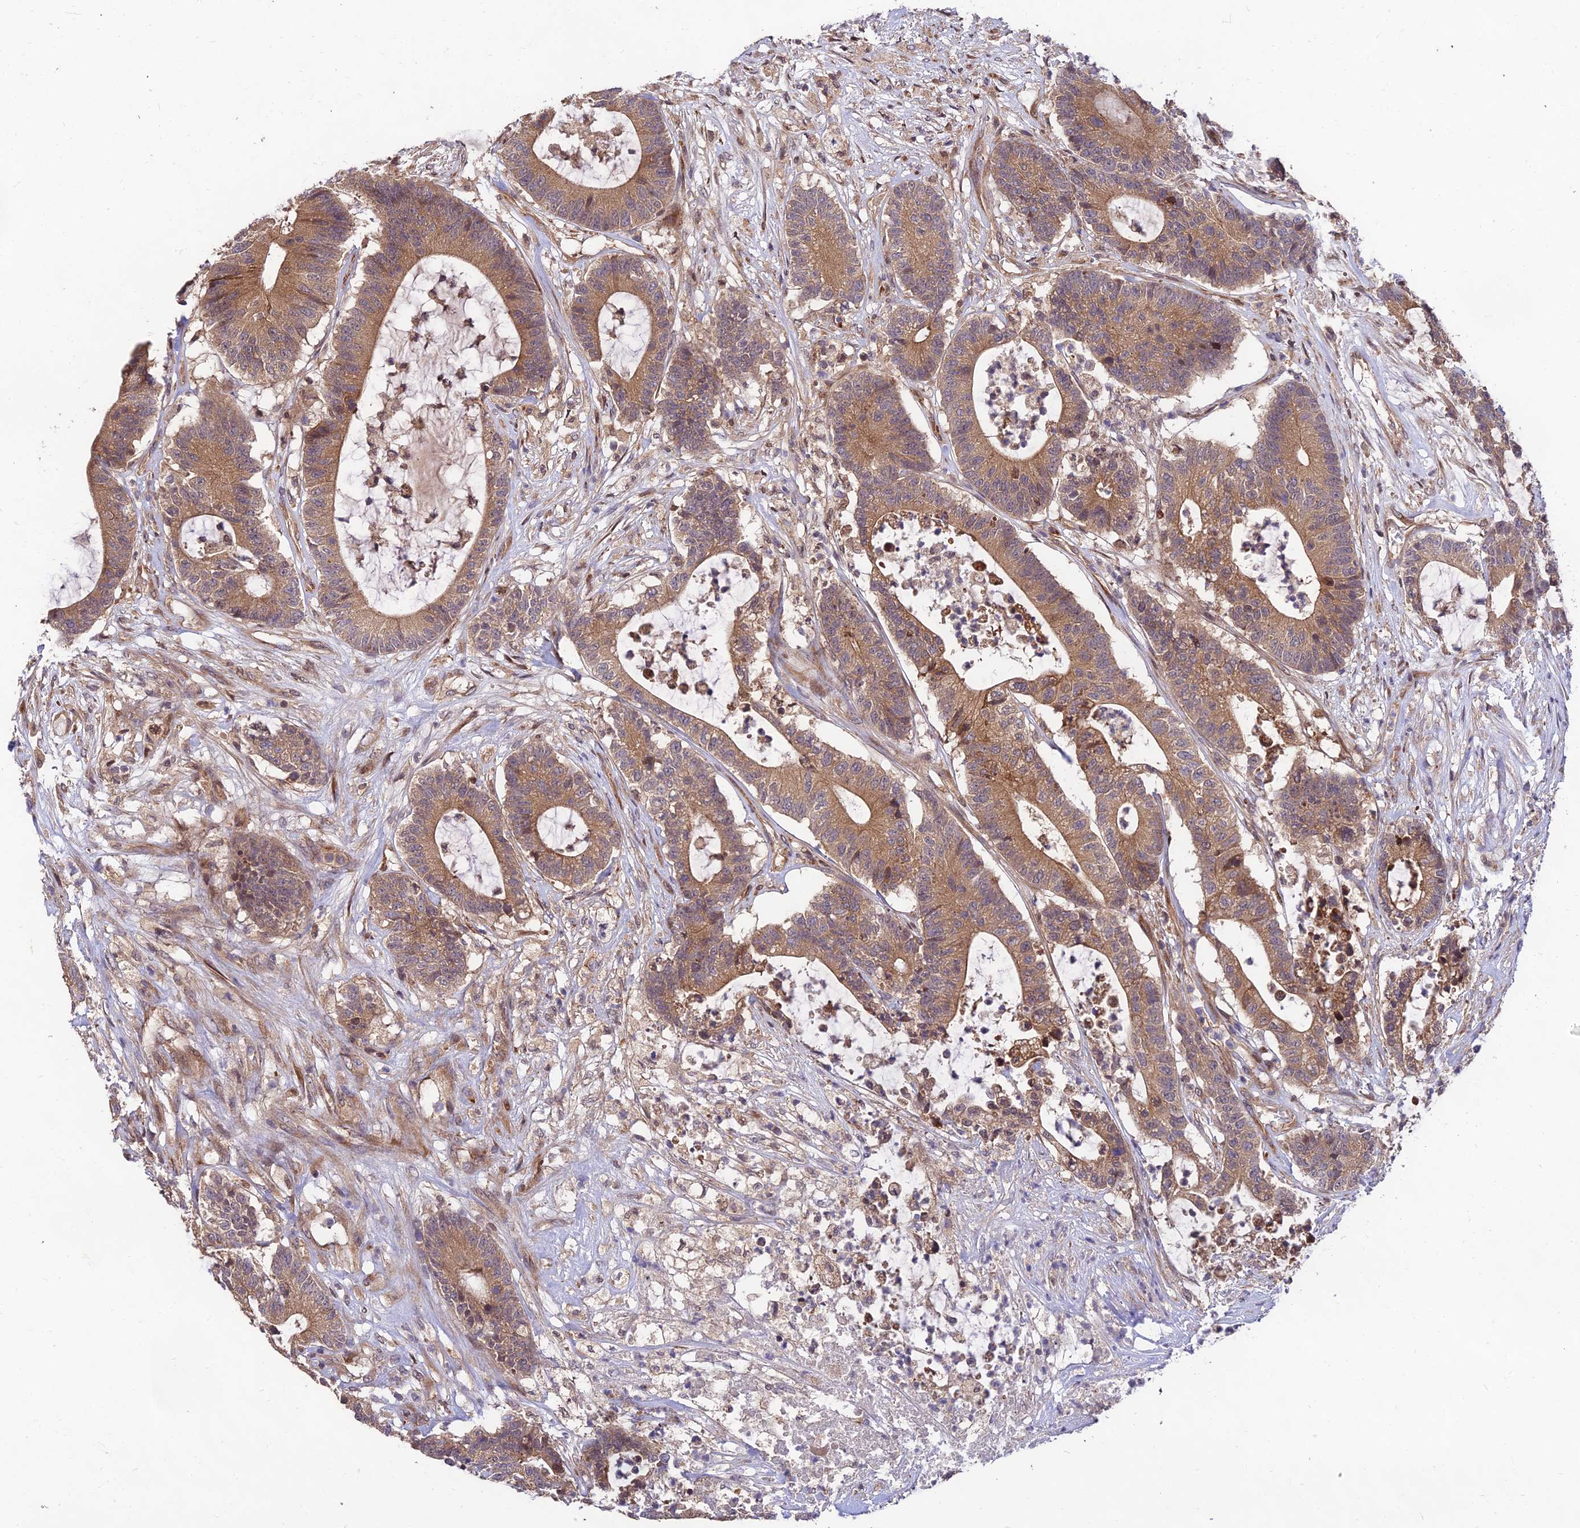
{"staining": {"intensity": "moderate", "quantity": ">75%", "location": "cytoplasmic/membranous,nuclear"}, "tissue": "colorectal cancer", "cell_type": "Tumor cells", "image_type": "cancer", "snomed": [{"axis": "morphology", "description": "Adenocarcinoma, NOS"}, {"axis": "topography", "description": "Colon"}], "caption": "An image of human colorectal adenocarcinoma stained for a protein shows moderate cytoplasmic/membranous and nuclear brown staining in tumor cells.", "gene": "MKKS", "patient": {"sex": "female", "age": 84}}